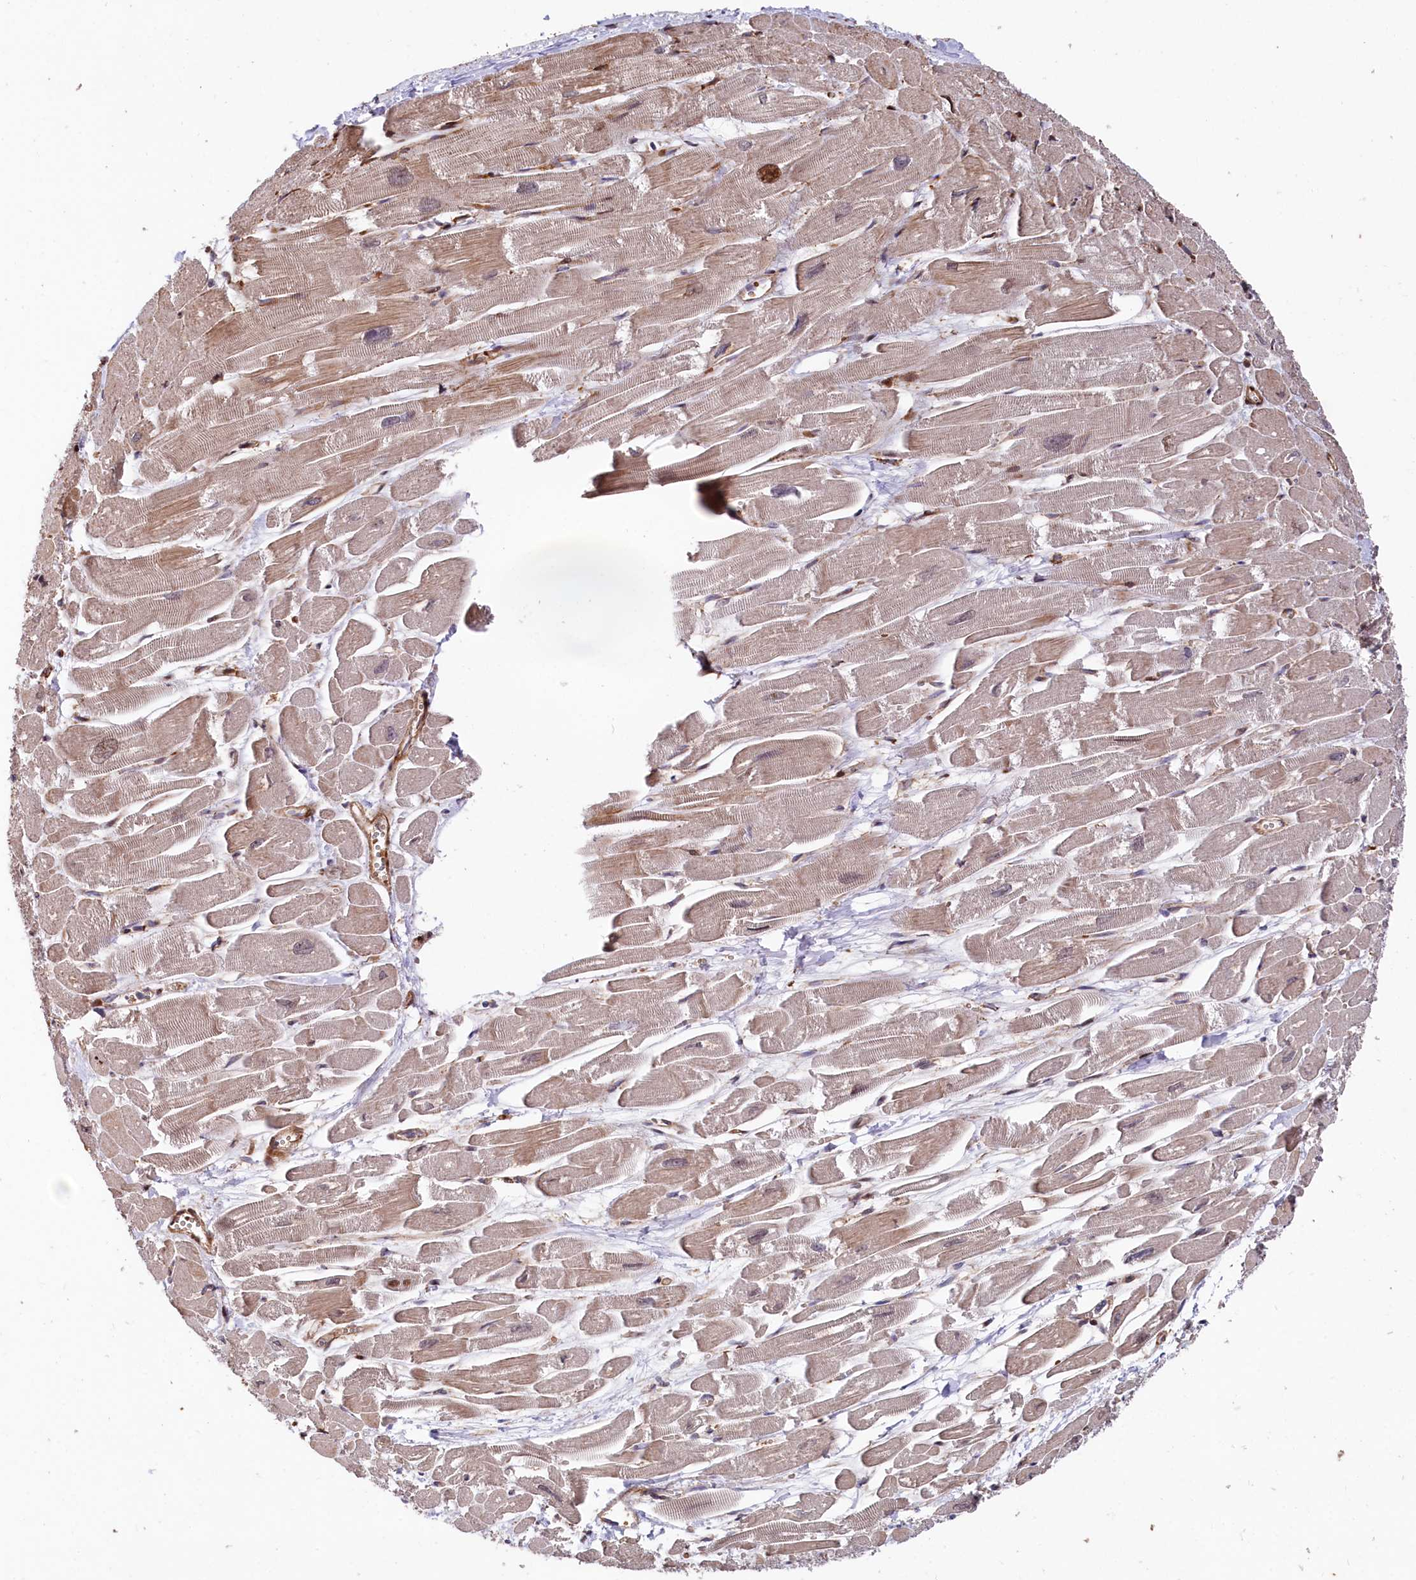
{"staining": {"intensity": "moderate", "quantity": ">75%", "location": "cytoplasmic/membranous"}, "tissue": "heart muscle", "cell_type": "Cardiomyocytes", "image_type": "normal", "snomed": [{"axis": "morphology", "description": "Normal tissue, NOS"}, {"axis": "topography", "description": "Heart"}], "caption": "Protein staining of unremarkable heart muscle demonstrates moderate cytoplasmic/membranous positivity in approximately >75% of cardiomyocytes.", "gene": "TNKS1BP1", "patient": {"sex": "male", "age": 54}}